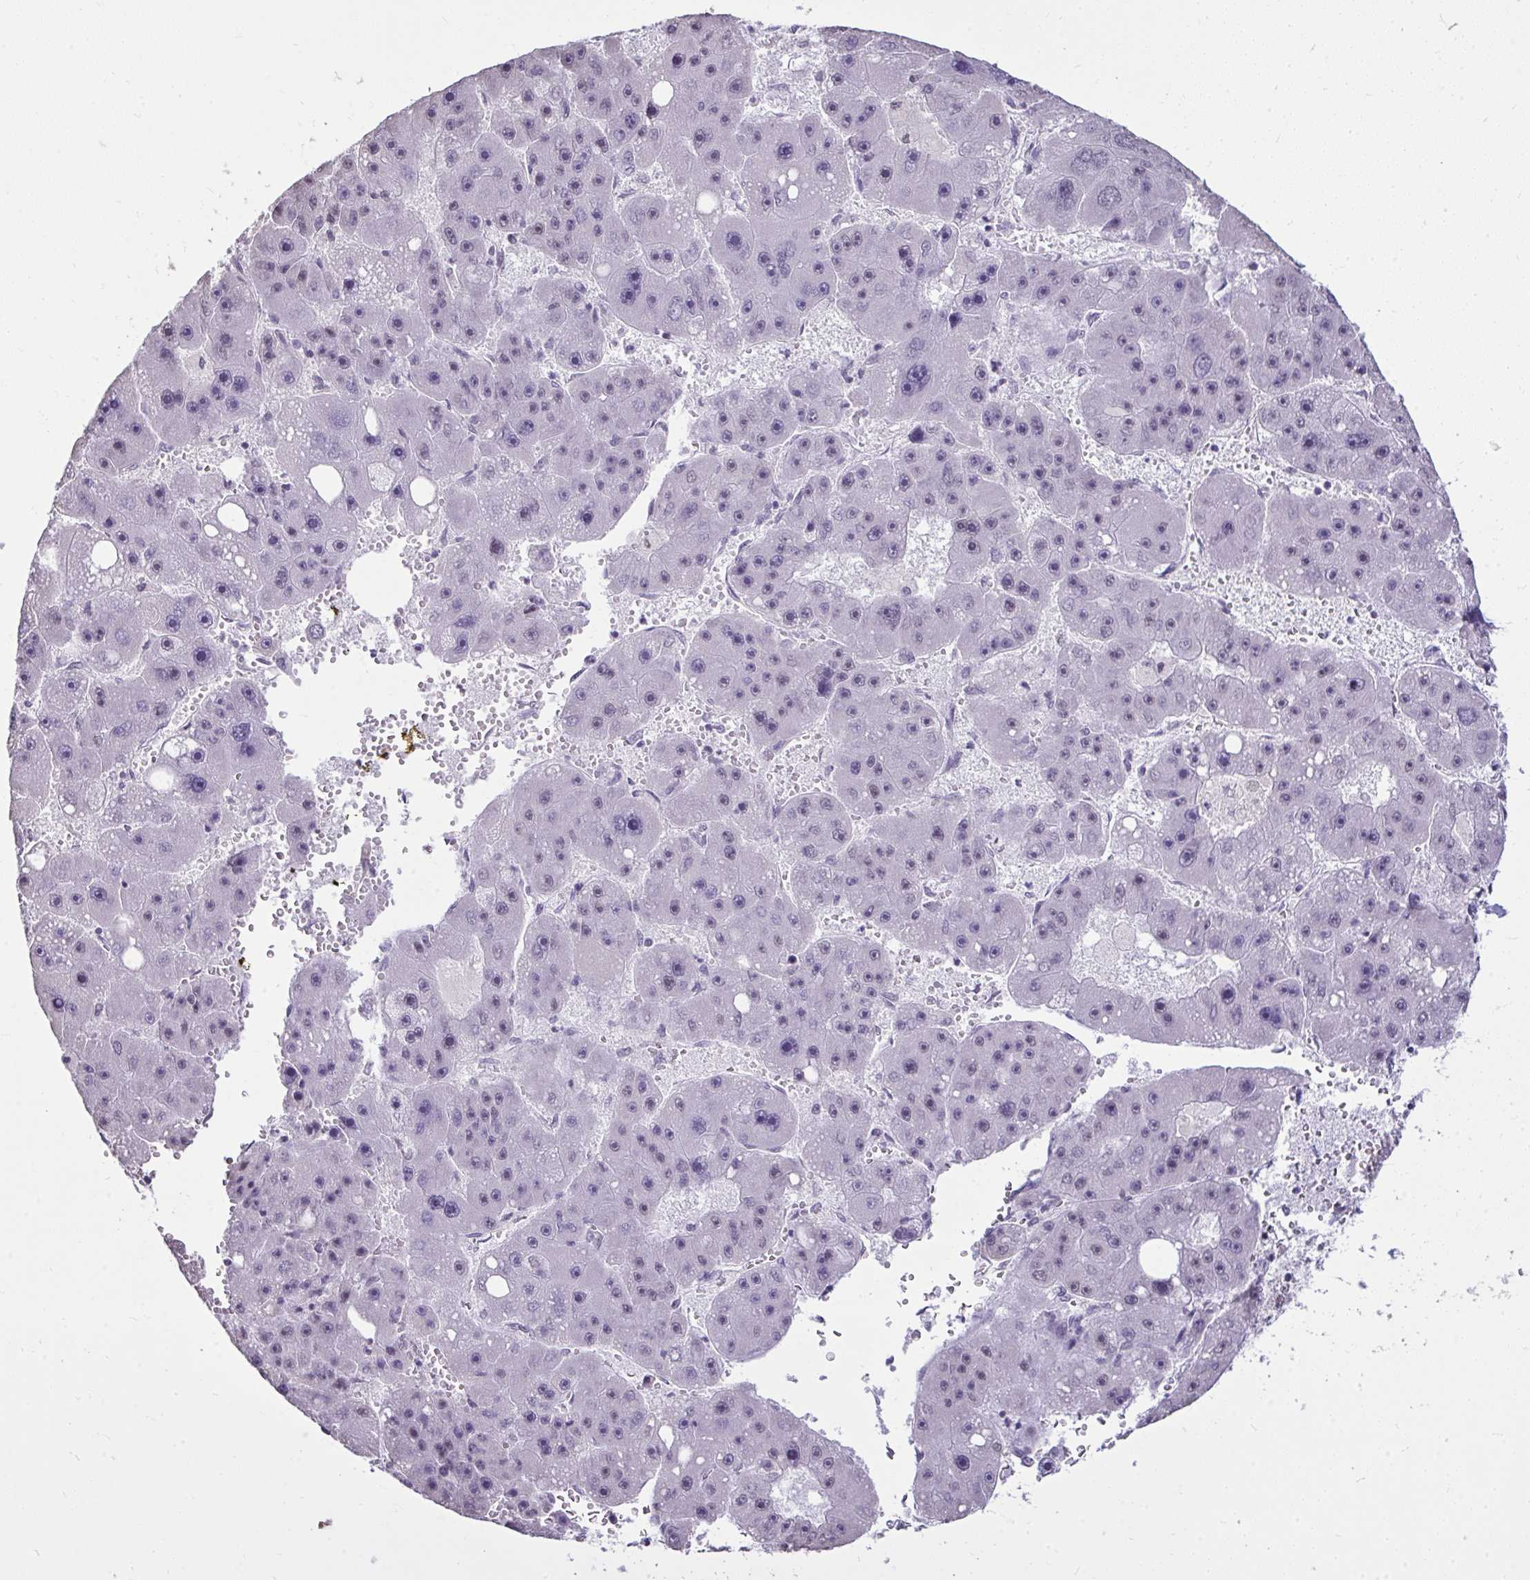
{"staining": {"intensity": "negative", "quantity": "none", "location": "none"}, "tissue": "liver cancer", "cell_type": "Tumor cells", "image_type": "cancer", "snomed": [{"axis": "morphology", "description": "Carcinoma, Hepatocellular, NOS"}, {"axis": "topography", "description": "Liver"}], "caption": "A high-resolution micrograph shows immunohistochemistry (IHC) staining of liver hepatocellular carcinoma, which shows no significant staining in tumor cells.", "gene": "NPPA", "patient": {"sex": "female", "age": 61}}